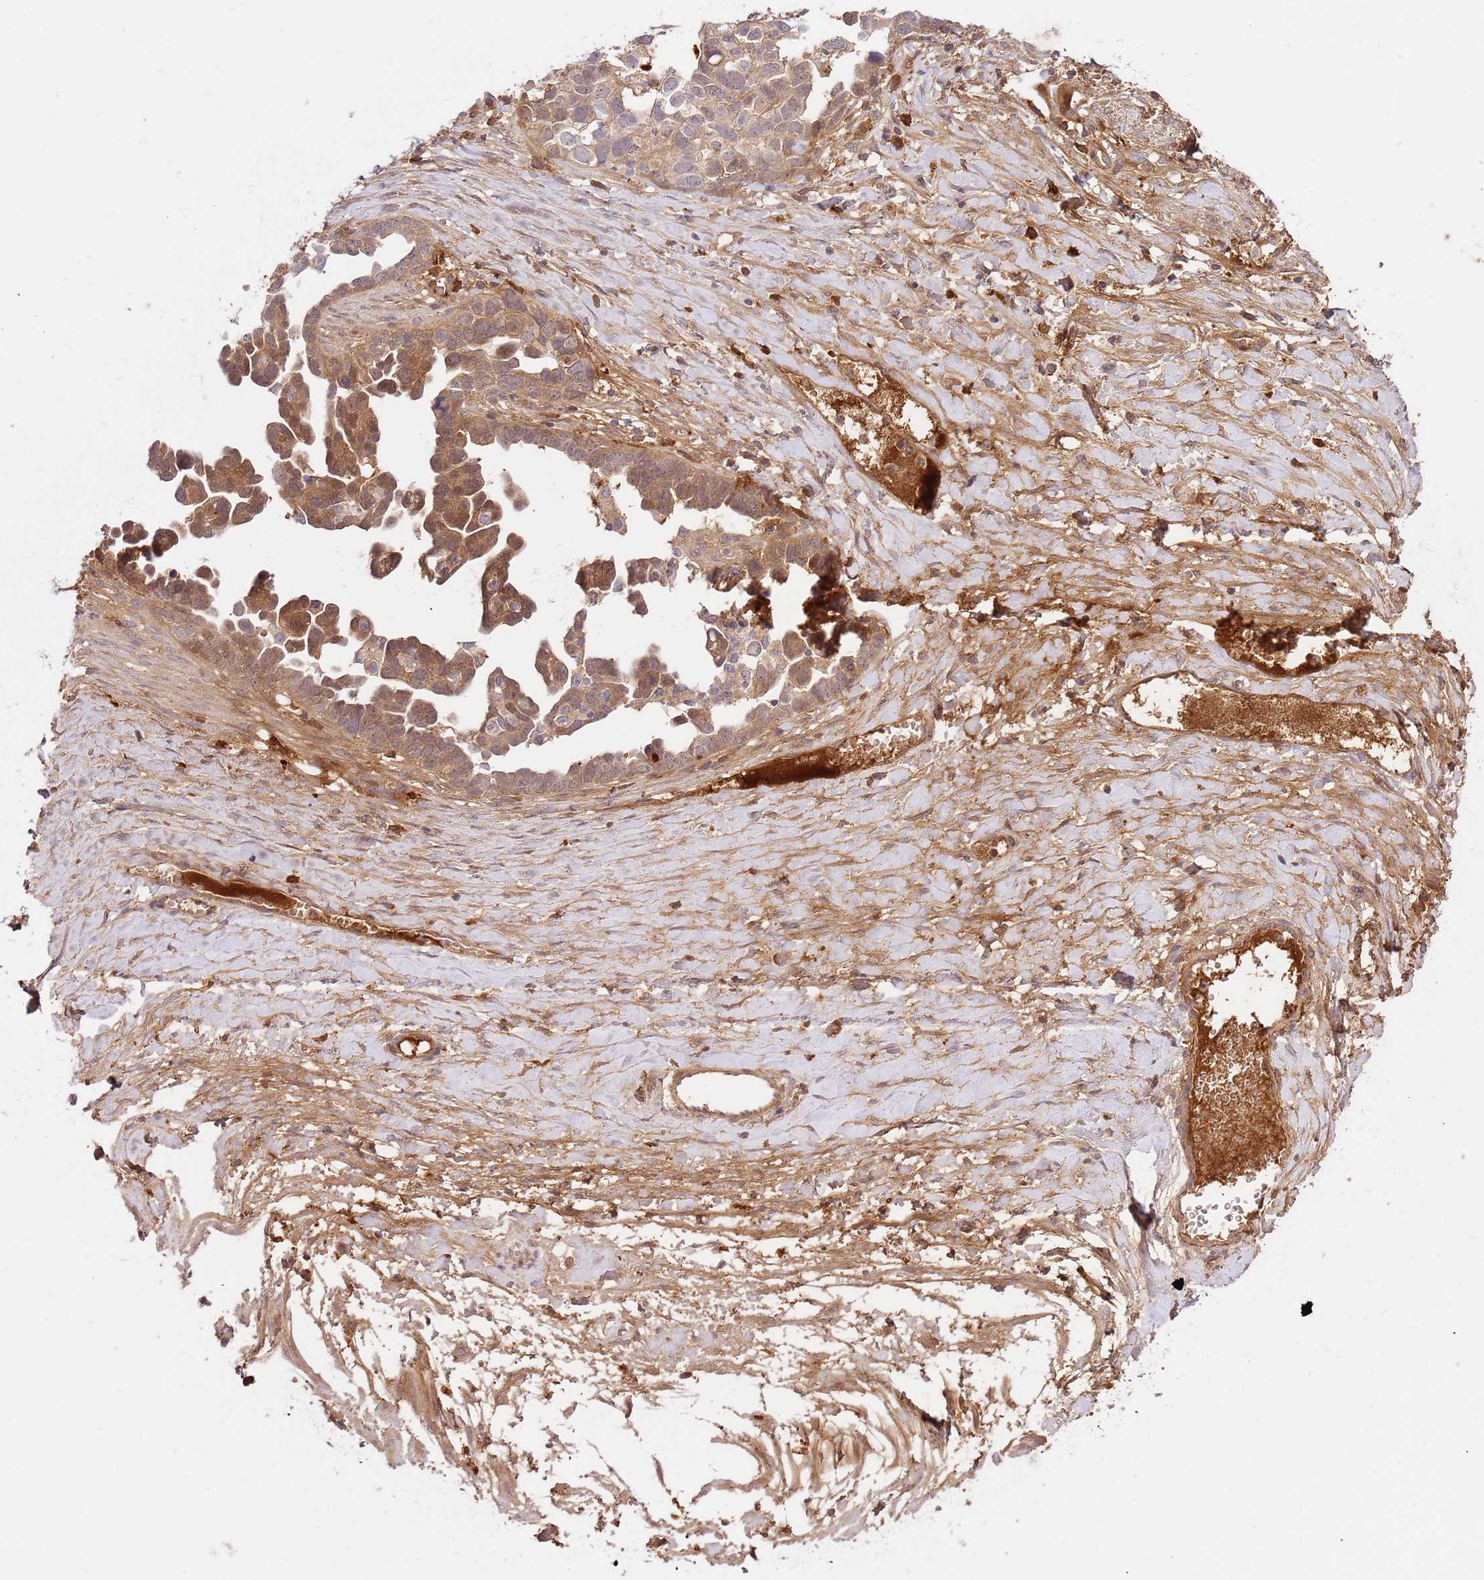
{"staining": {"intensity": "moderate", "quantity": ">75%", "location": "cytoplasmic/membranous,nuclear"}, "tissue": "ovarian cancer", "cell_type": "Tumor cells", "image_type": "cancer", "snomed": [{"axis": "morphology", "description": "Cystadenocarcinoma, serous, NOS"}, {"axis": "topography", "description": "Ovary"}], "caption": "An immunohistochemistry (IHC) photomicrograph of tumor tissue is shown. Protein staining in brown labels moderate cytoplasmic/membranous and nuclear positivity in ovarian serous cystadenocarcinoma within tumor cells.", "gene": "C8G", "patient": {"sex": "female", "age": 54}}